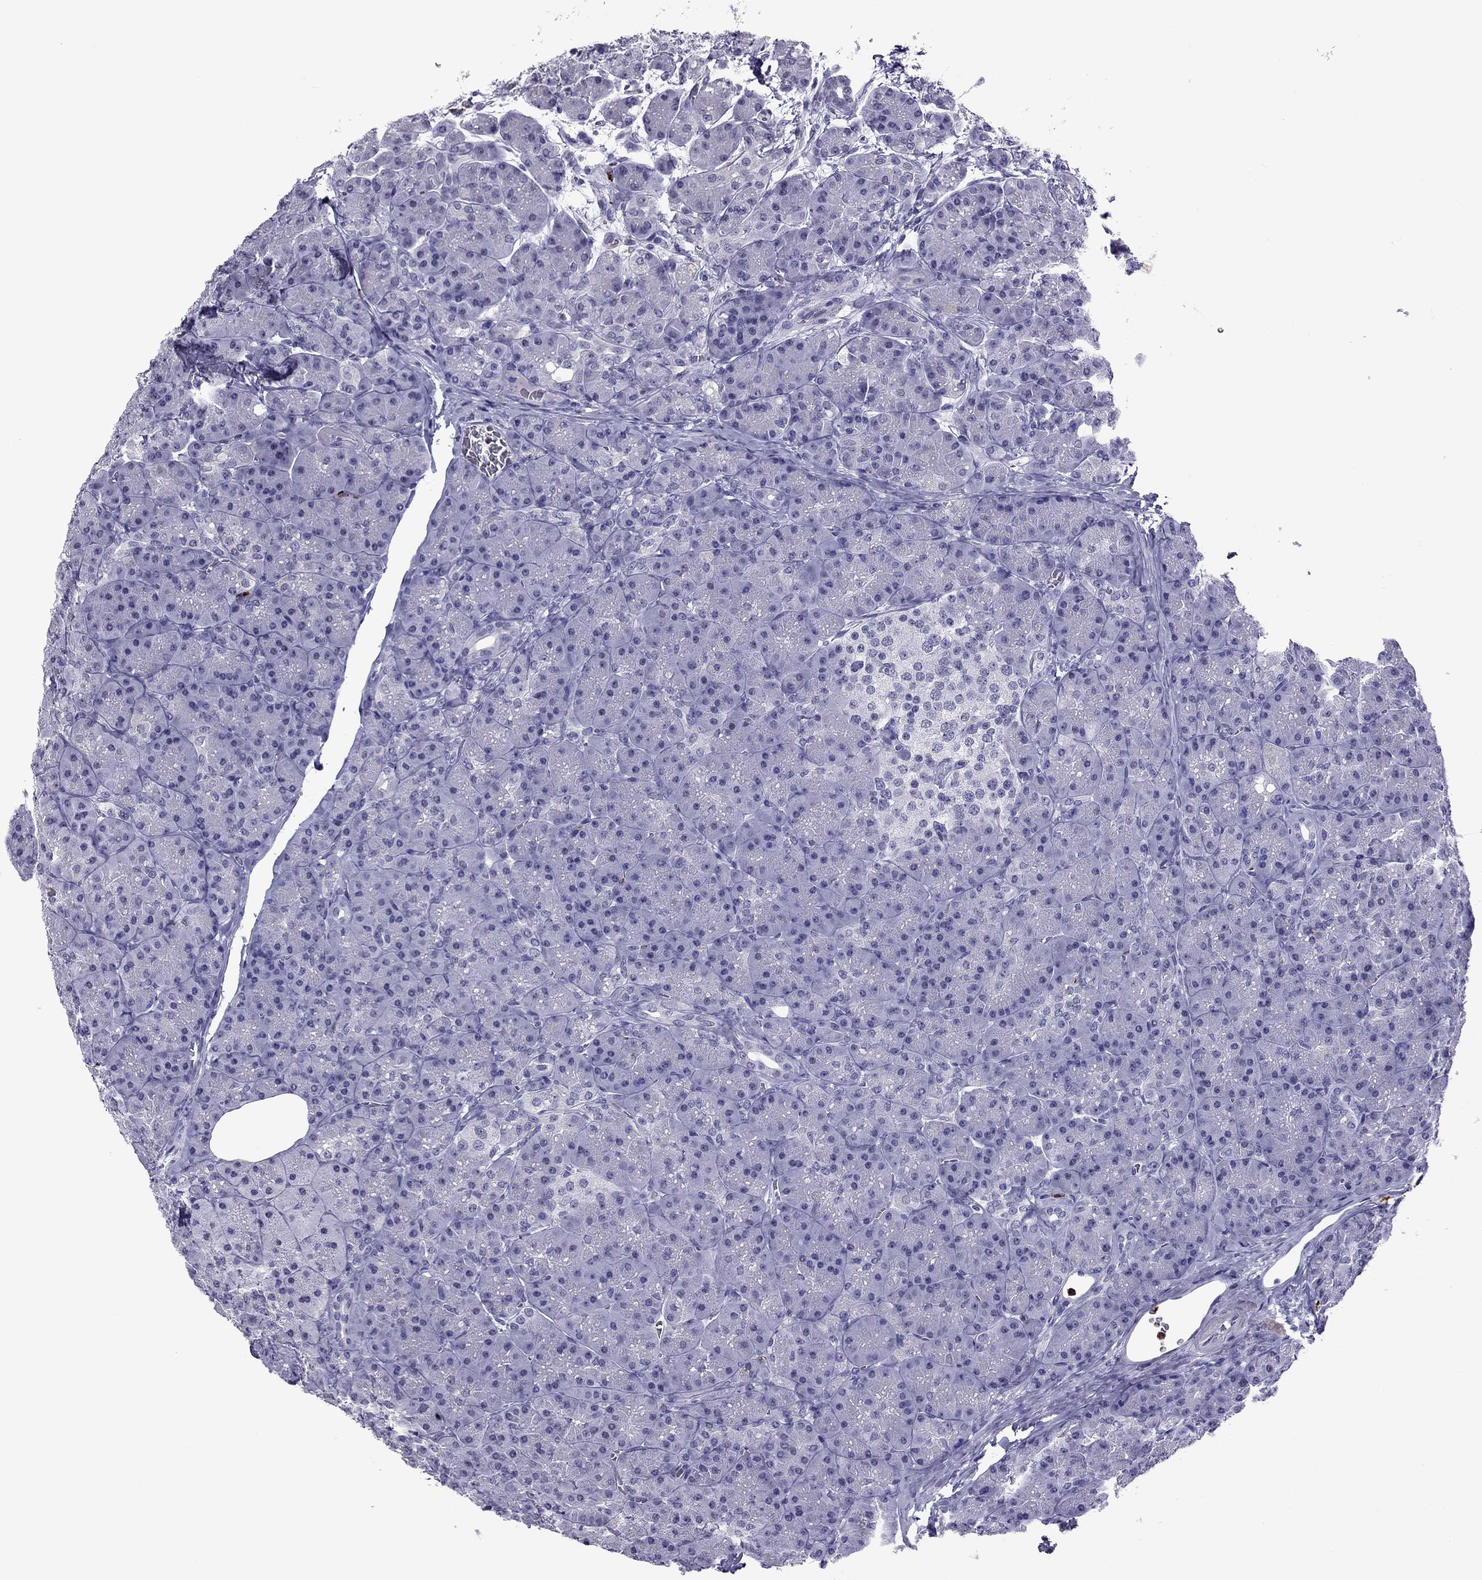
{"staining": {"intensity": "negative", "quantity": "none", "location": "none"}, "tissue": "pancreas", "cell_type": "Exocrine glandular cells", "image_type": "normal", "snomed": [{"axis": "morphology", "description": "Normal tissue, NOS"}, {"axis": "topography", "description": "Pancreas"}], "caption": "An immunohistochemistry (IHC) histopathology image of normal pancreas is shown. There is no staining in exocrine glandular cells of pancreas. (DAB immunohistochemistry, high magnification).", "gene": "CCL27", "patient": {"sex": "male", "age": 57}}